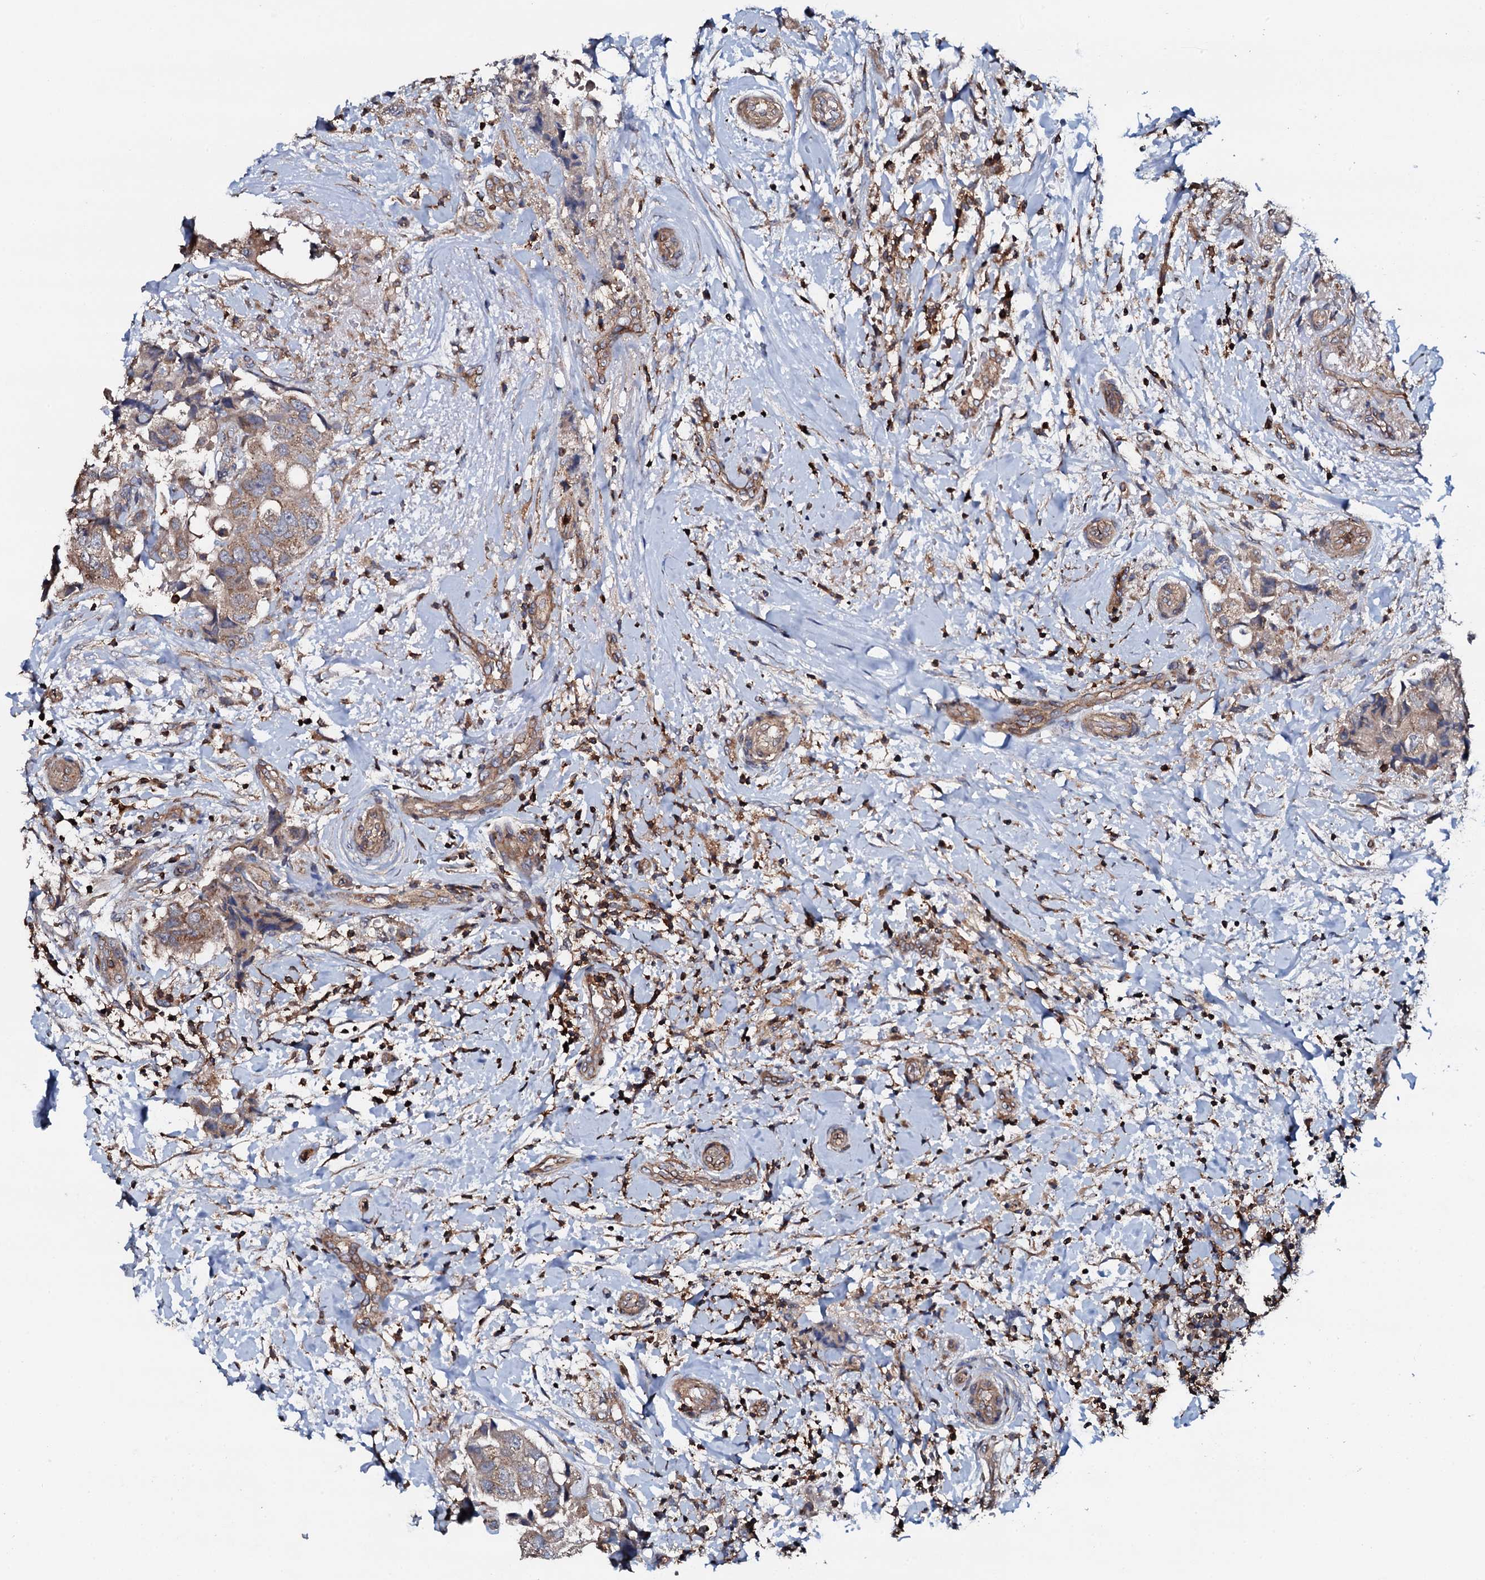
{"staining": {"intensity": "moderate", "quantity": ">75%", "location": "cytoplasmic/membranous"}, "tissue": "breast cancer", "cell_type": "Tumor cells", "image_type": "cancer", "snomed": [{"axis": "morphology", "description": "Normal tissue, NOS"}, {"axis": "morphology", "description": "Duct carcinoma"}, {"axis": "topography", "description": "Breast"}], "caption": "Tumor cells demonstrate moderate cytoplasmic/membranous positivity in approximately >75% of cells in breast cancer. The staining was performed using DAB (3,3'-diaminobenzidine), with brown indicating positive protein expression. Nuclei are stained blue with hematoxylin.", "gene": "GRK2", "patient": {"sex": "female", "age": 62}}